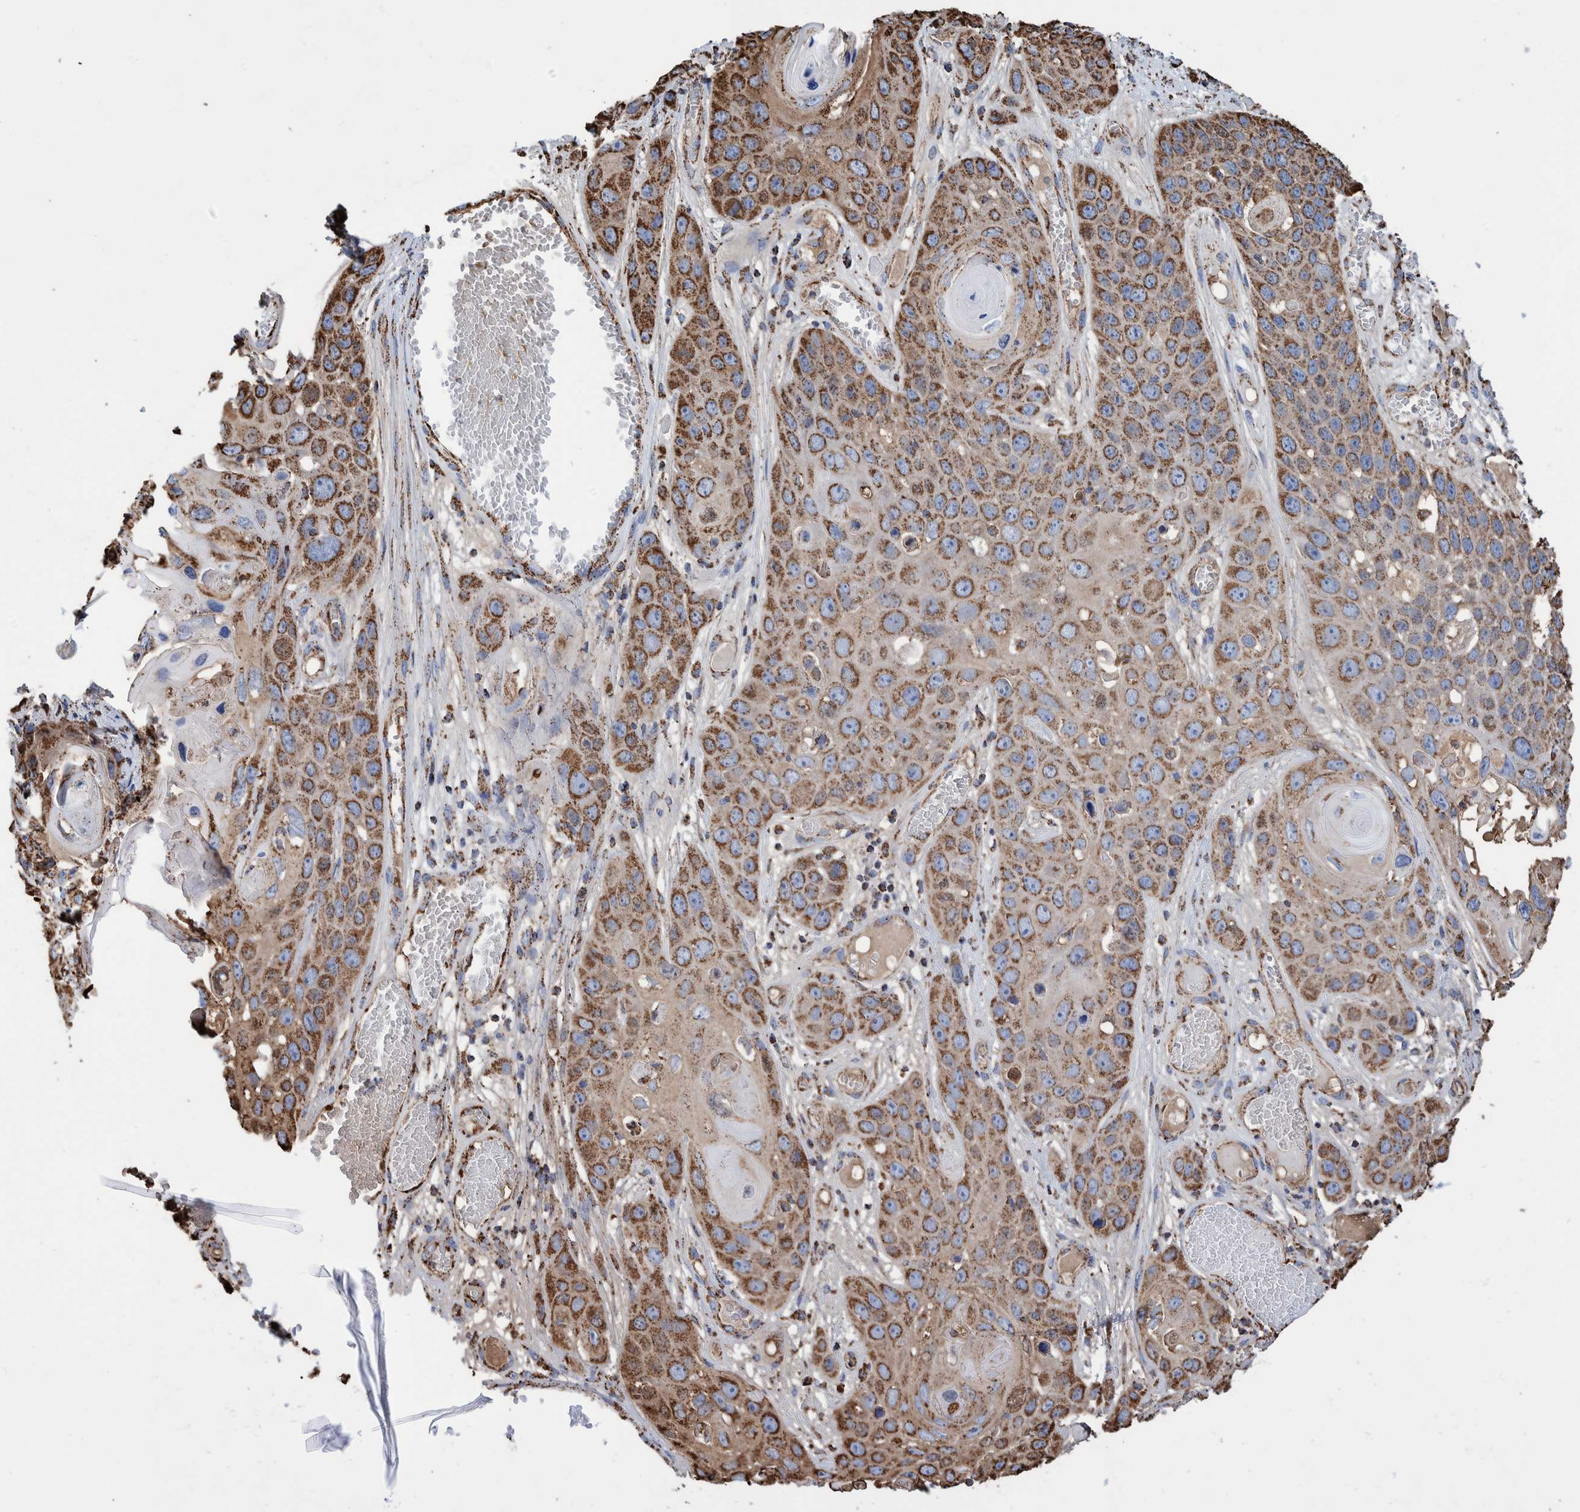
{"staining": {"intensity": "strong", "quantity": ">75%", "location": "cytoplasmic/membranous"}, "tissue": "skin cancer", "cell_type": "Tumor cells", "image_type": "cancer", "snomed": [{"axis": "morphology", "description": "Squamous cell carcinoma, NOS"}, {"axis": "topography", "description": "Skin"}], "caption": "Approximately >75% of tumor cells in human skin cancer (squamous cell carcinoma) display strong cytoplasmic/membranous protein positivity as visualized by brown immunohistochemical staining.", "gene": "VPS26C", "patient": {"sex": "male", "age": 55}}